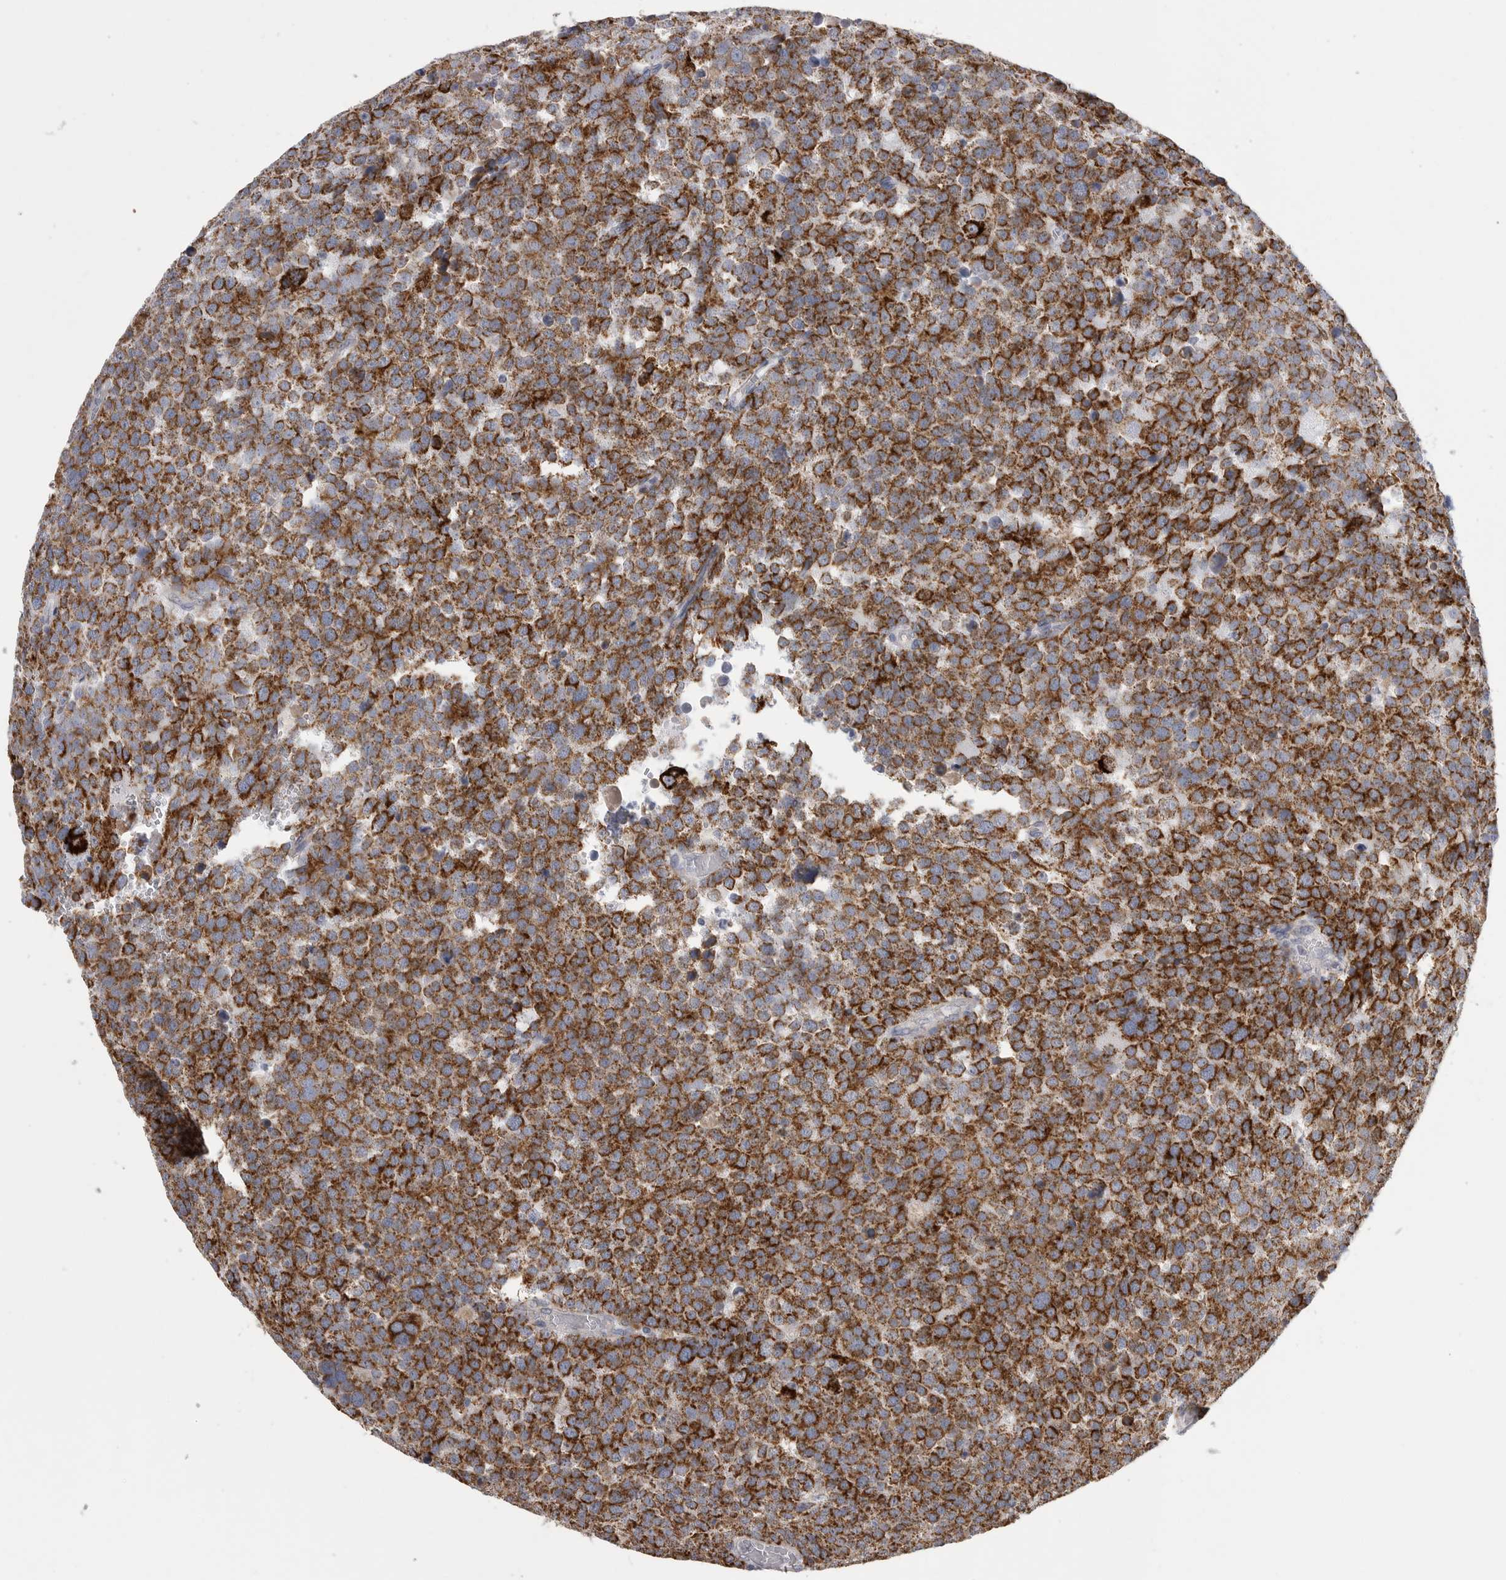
{"staining": {"intensity": "strong", "quantity": ">75%", "location": "cytoplasmic/membranous"}, "tissue": "testis cancer", "cell_type": "Tumor cells", "image_type": "cancer", "snomed": [{"axis": "morphology", "description": "Seminoma, NOS"}, {"axis": "topography", "description": "Testis"}], "caption": "Testis cancer (seminoma) stained with a brown dye exhibits strong cytoplasmic/membranous positive positivity in approximately >75% of tumor cells.", "gene": "SDC3", "patient": {"sex": "male", "age": 71}}